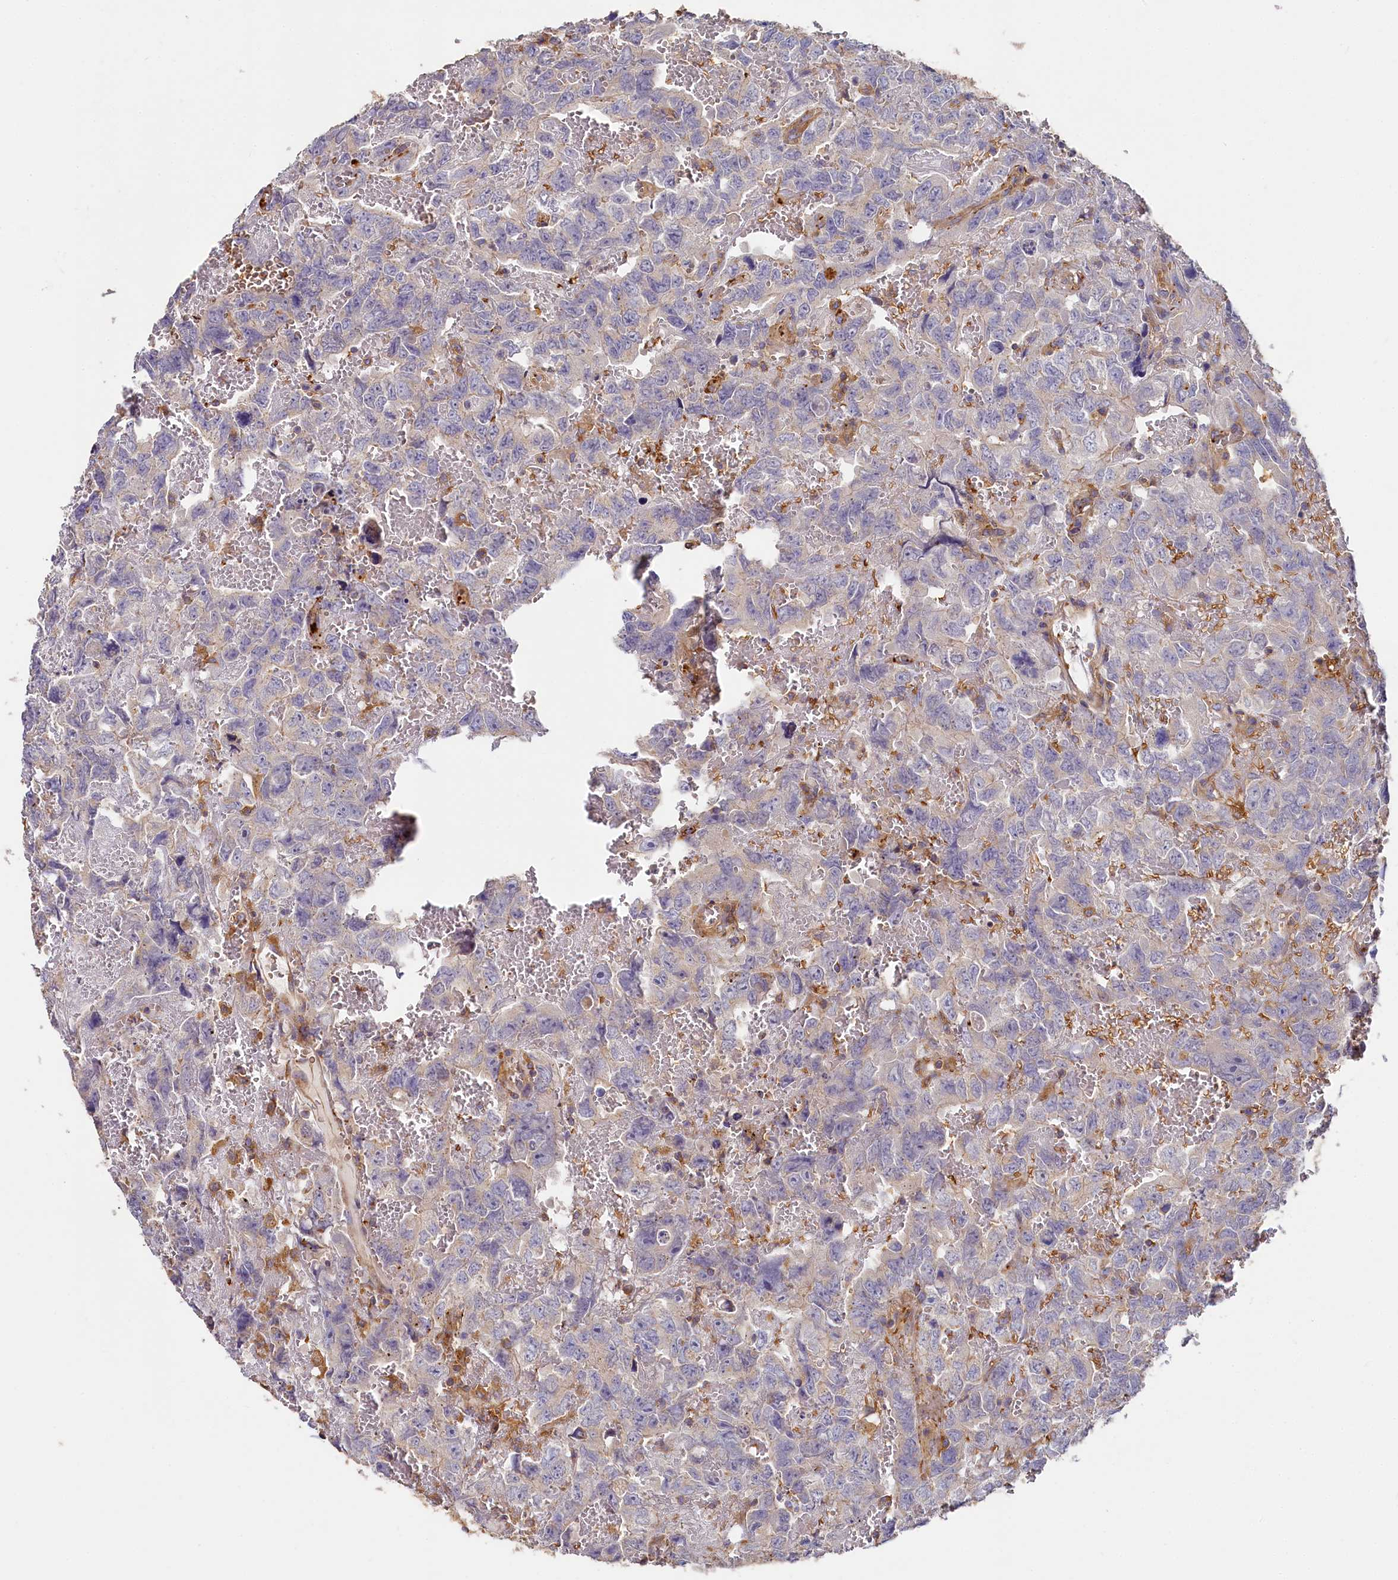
{"staining": {"intensity": "negative", "quantity": "none", "location": "none"}, "tissue": "testis cancer", "cell_type": "Tumor cells", "image_type": "cancer", "snomed": [{"axis": "morphology", "description": "Carcinoma, Embryonal, NOS"}, {"axis": "topography", "description": "Testis"}], "caption": "Immunohistochemistry of human testis embryonal carcinoma demonstrates no expression in tumor cells.", "gene": "PPIP5K1", "patient": {"sex": "male", "age": 45}}